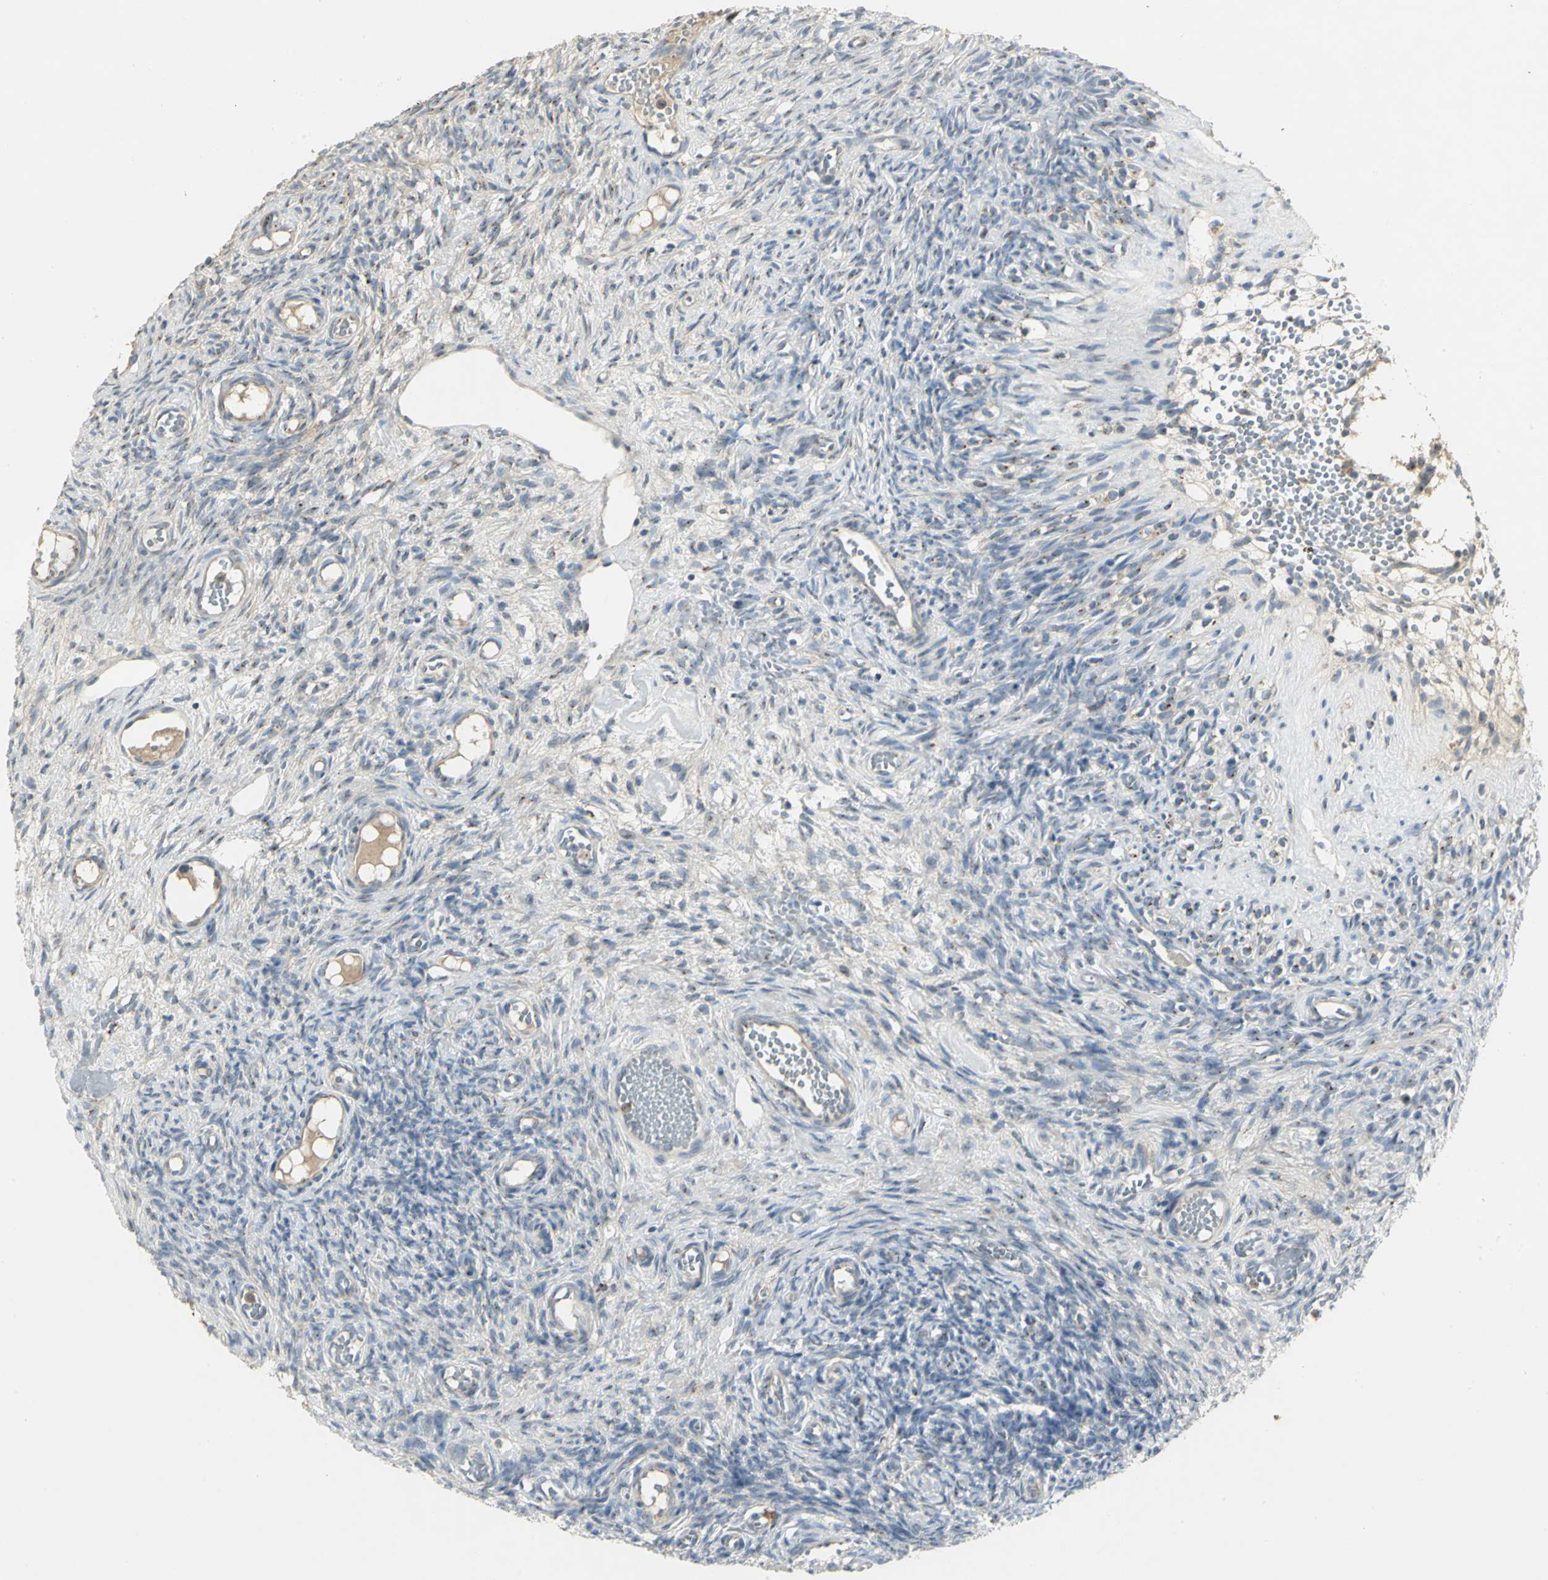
{"staining": {"intensity": "weak", "quantity": "<25%", "location": "cytoplasmic/membranous"}, "tissue": "ovary", "cell_type": "Ovarian stroma cells", "image_type": "normal", "snomed": [{"axis": "morphology", "description": "Normal tissue, NOS"}, {"axis": "topography", "description": "Ovary"}], "caption": "Ovarian stroma cells are negative for brown protein staining in benign ovary. (Brightfield microscopy of DAB (3,3'-diaminobenzidine) IHC at high magnification).", "gene": "TM9SF2", "patient": {"sex": "female", "age": 35}}